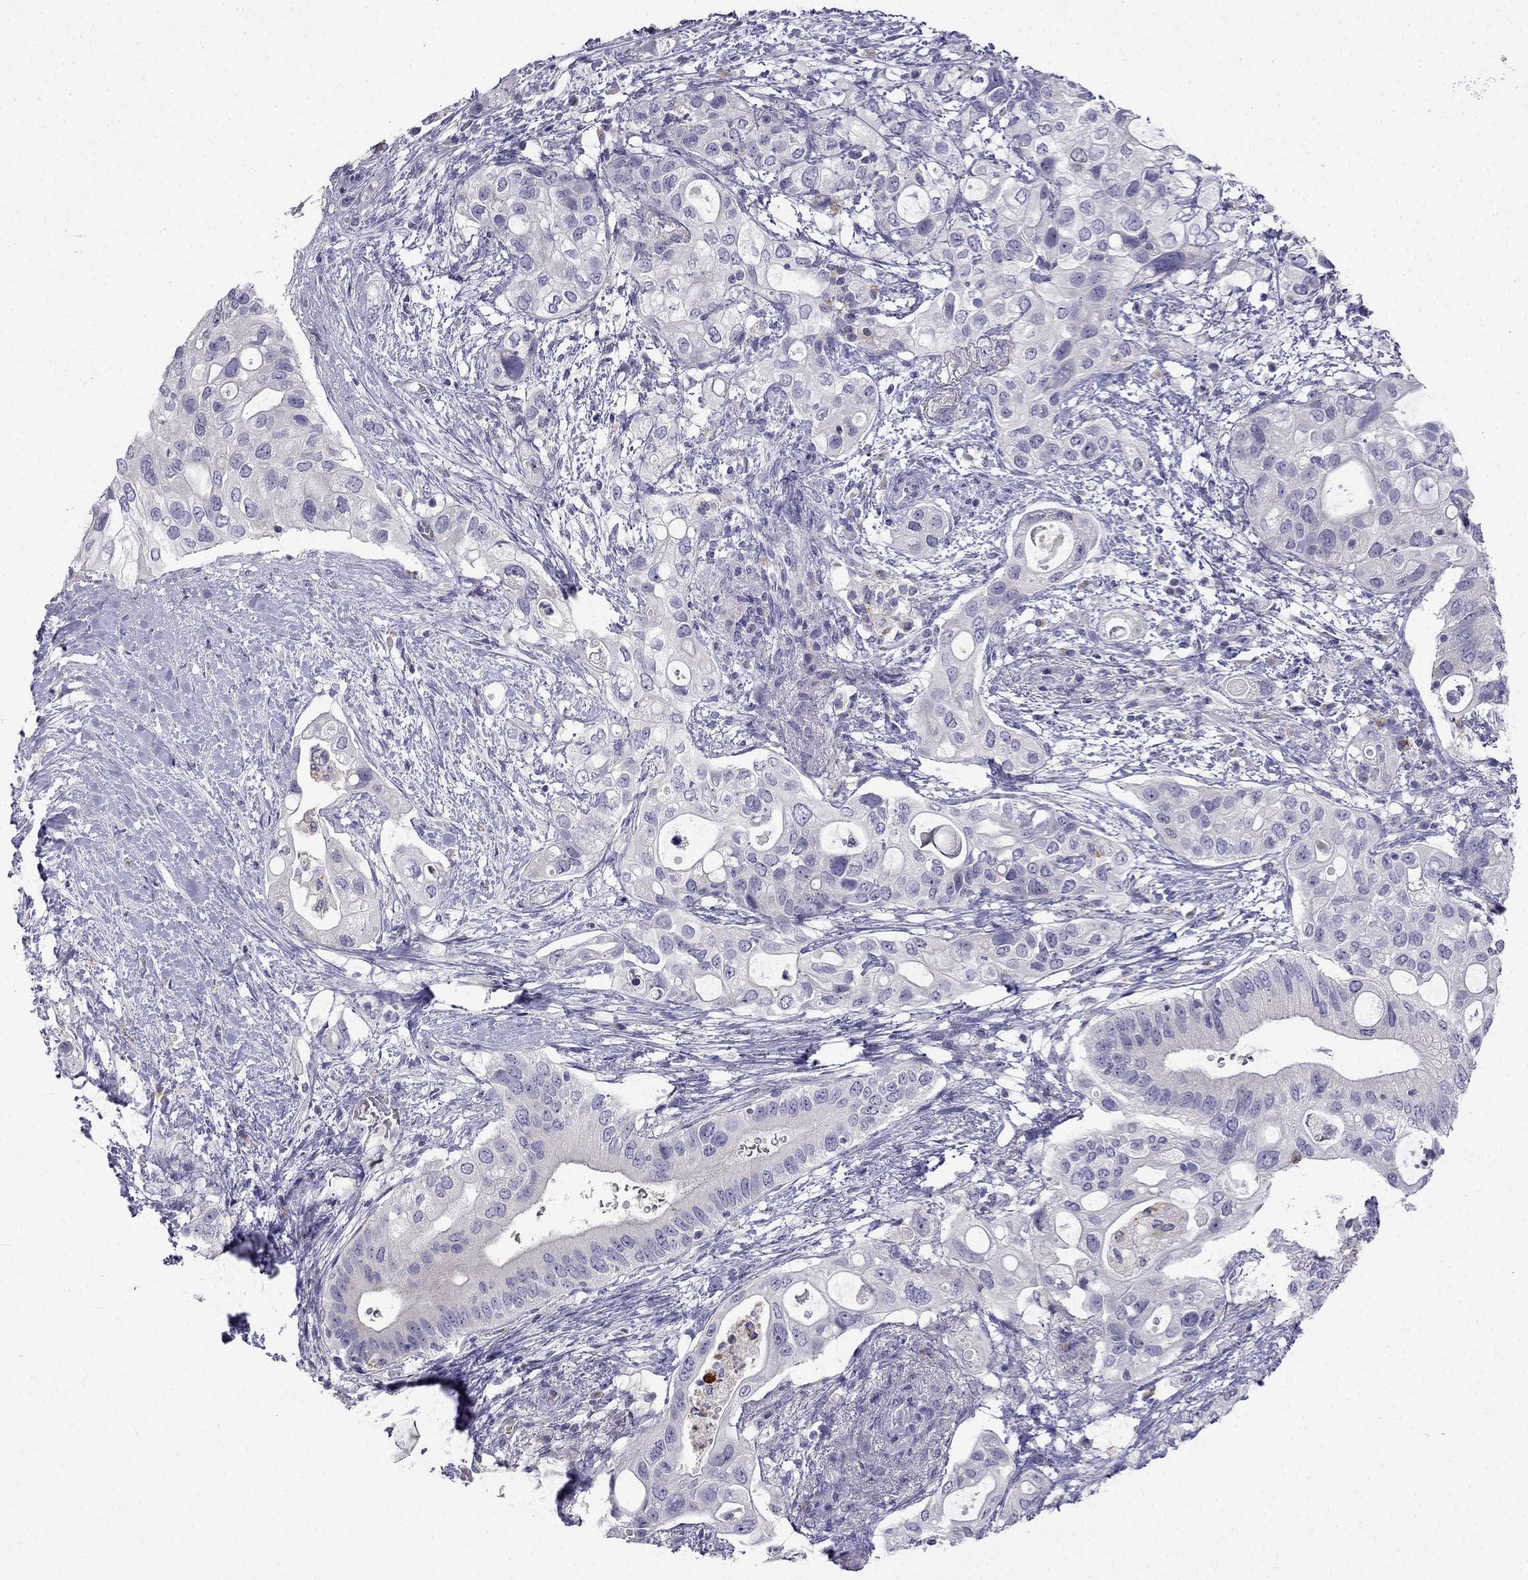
{"staining": {"intensity": "negative", "quantity": "none", "location": "none"}, "tissue": "pancreatic cancer", "cell_type": "Tumor cells", "image_type": "cancer", "snomed": [{"axis": "morphology", "description": "Adenocarcinoma, NOS"}, {"axis": "topography", "description": "Pancreas"}], "caption": "Tumor cells show no significant protein expression in pancreatic cancer (adenocarcinoma).", "gene": "C16orf89", "patient": {"sex": "female", "age": 72}}